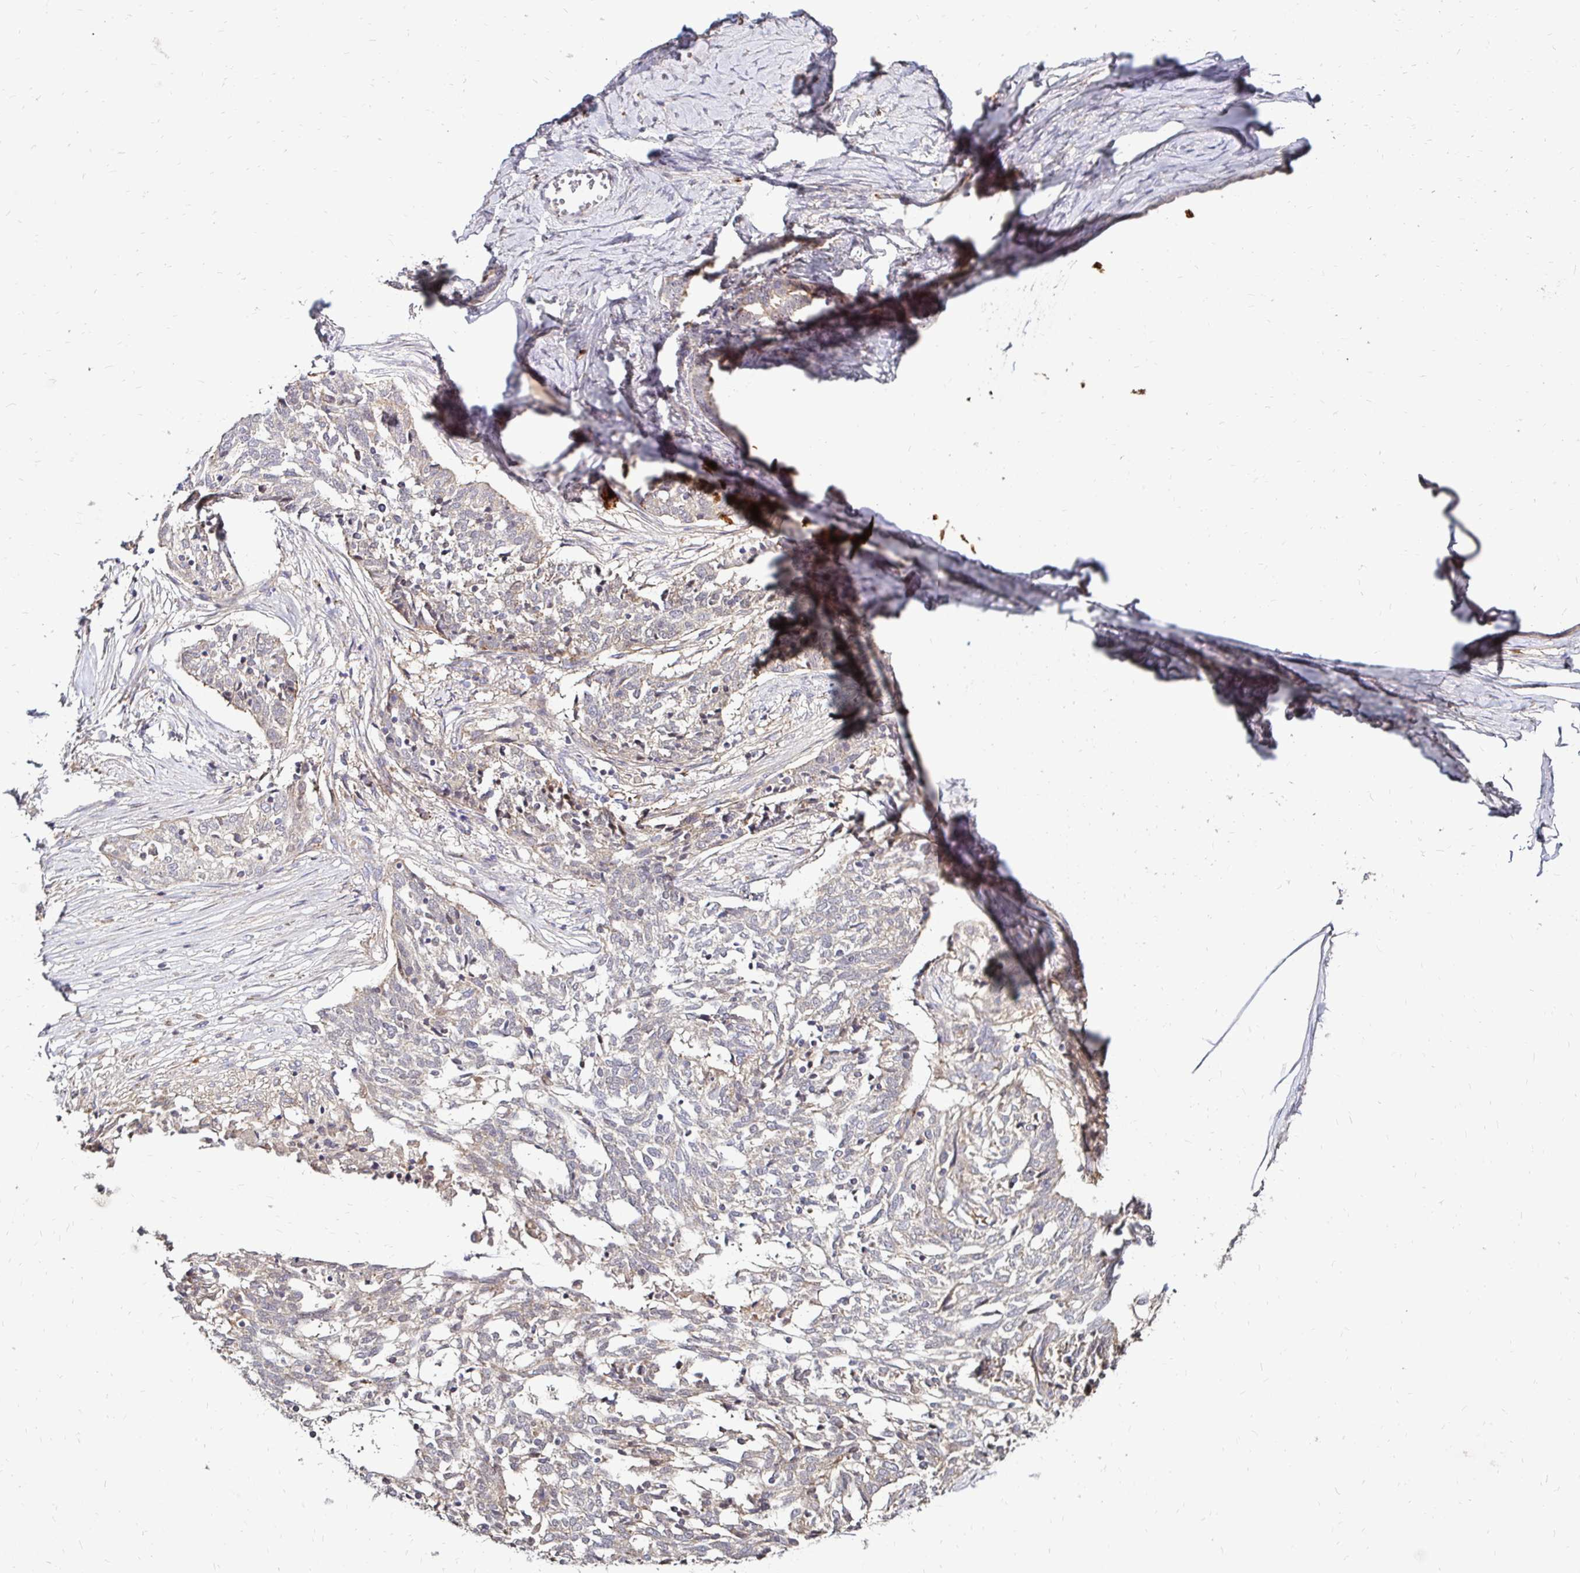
{"staining": {"intensity": "negative", "quantity": "none", "location": "none"}, "tissue": "ovarian cancer", "cell_type": "Tumor cells", "image_type": "cancer", "snomed": [{"axis": "morphology", "description": "Cystadenocarcinoma, serous, NOS"}, {"axis": "topography", "description": "Ovary"}], "caption": "A high-resolution histopathology image shows immunohistochemistry (IHC) staining of ovarian cancer (serous cystadenocarcinoma), which shows no significant staining in tumor cells. Nuclei are stained in blue.", "gene": "IDUA", "patient": {"sex": "female", "age": 67}}